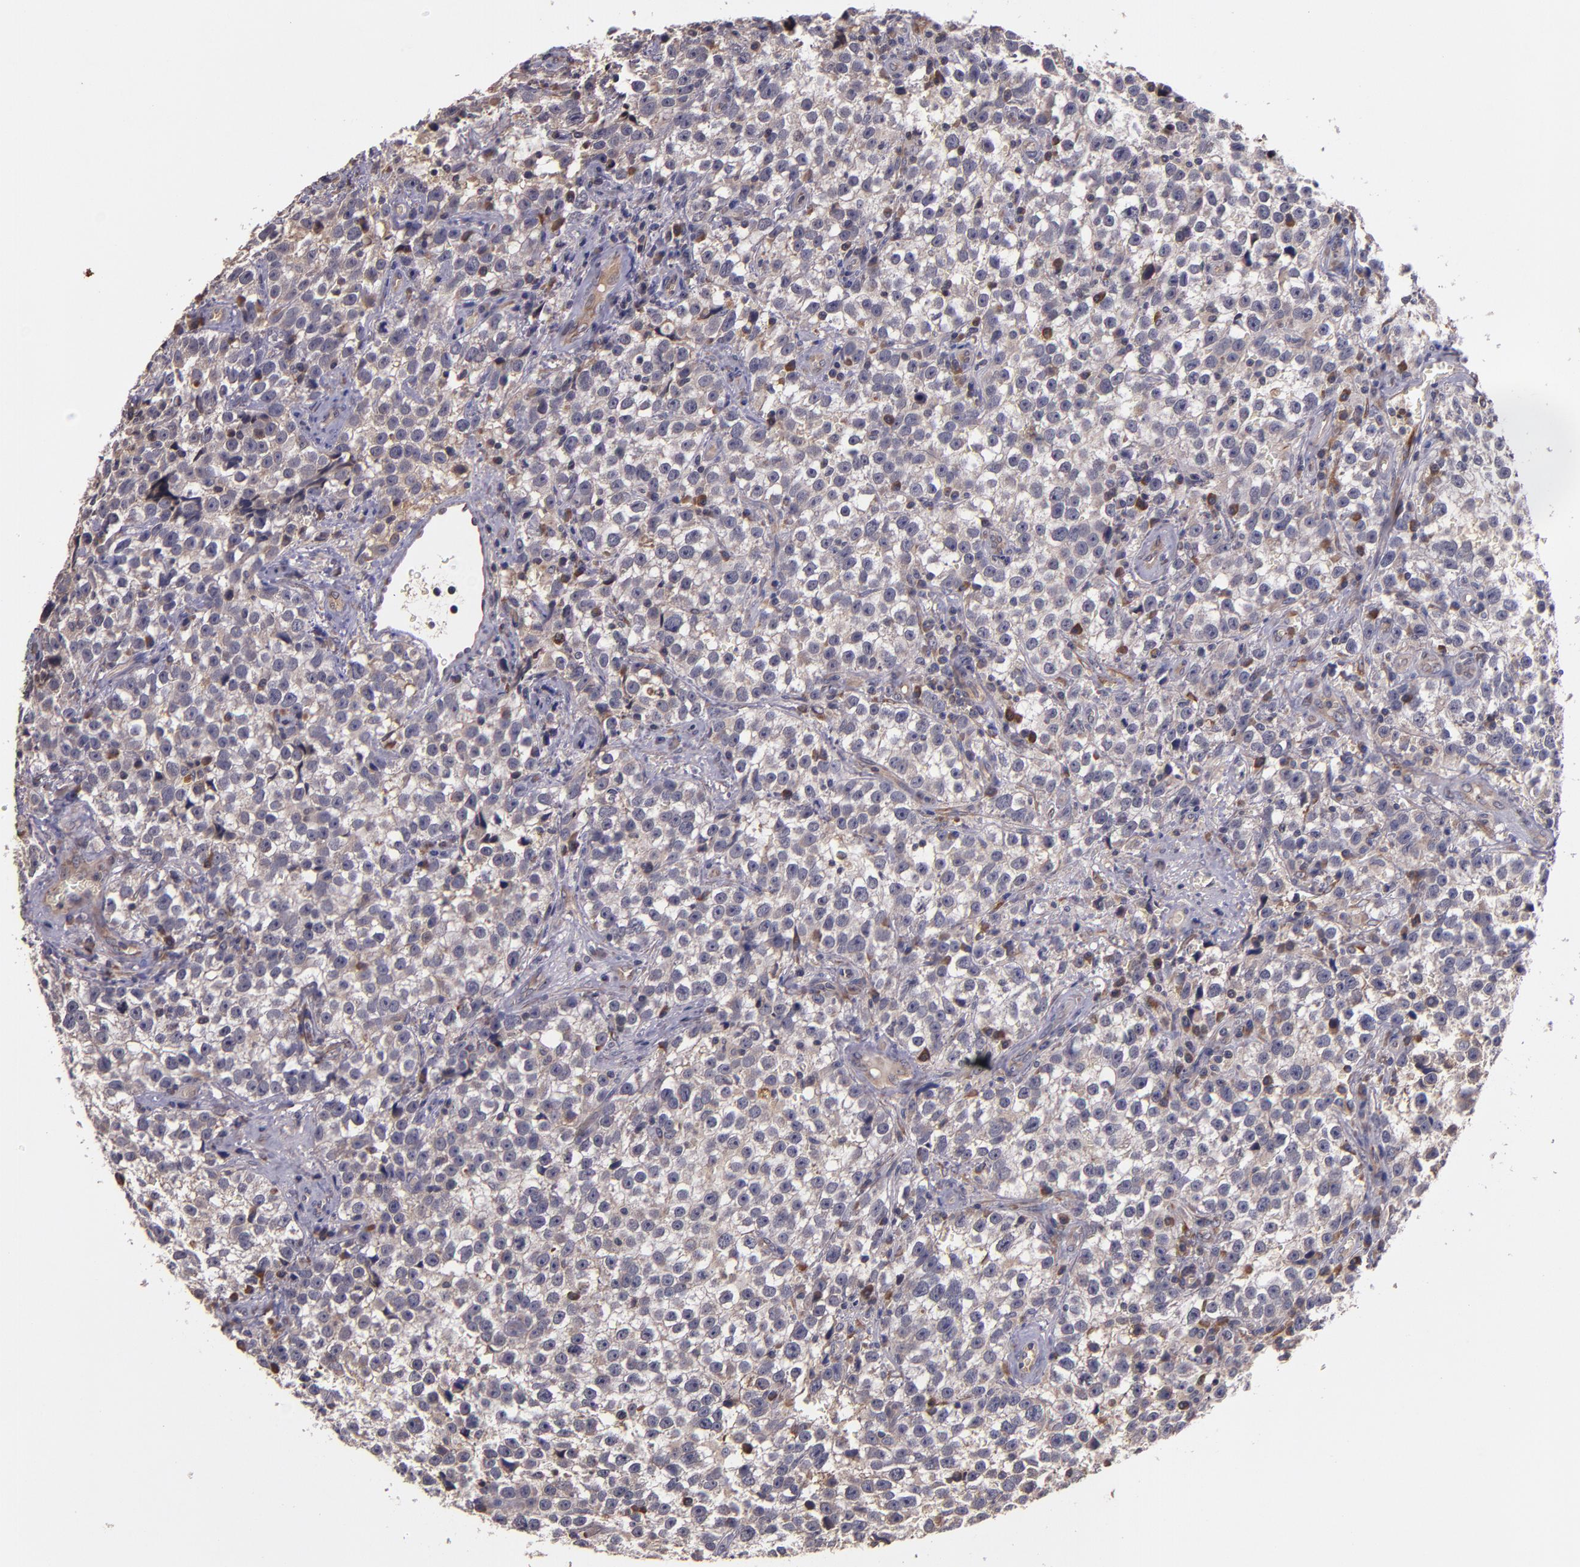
{"staining": {"intensity": "weak", "quantity": ">75%", "location": "cytoplasmic/membranous"}, "tissue": "testis cancer", "cell_type": "Tumor cells", "image_type": "cancer", "snomed": [{"axis": "morphology", "description": "Seminoma, NOS"}, {"axis": "topography", "description": "Testis"}], "caption": "About >75% of tumor cells in testis cancer (seminoma) display weak cytoplasmic/membranous protein staining as visualized by brown immunohistochemical staining.", "gene": "PRAF2", "patient": {"sex": "male", "age": 38}}